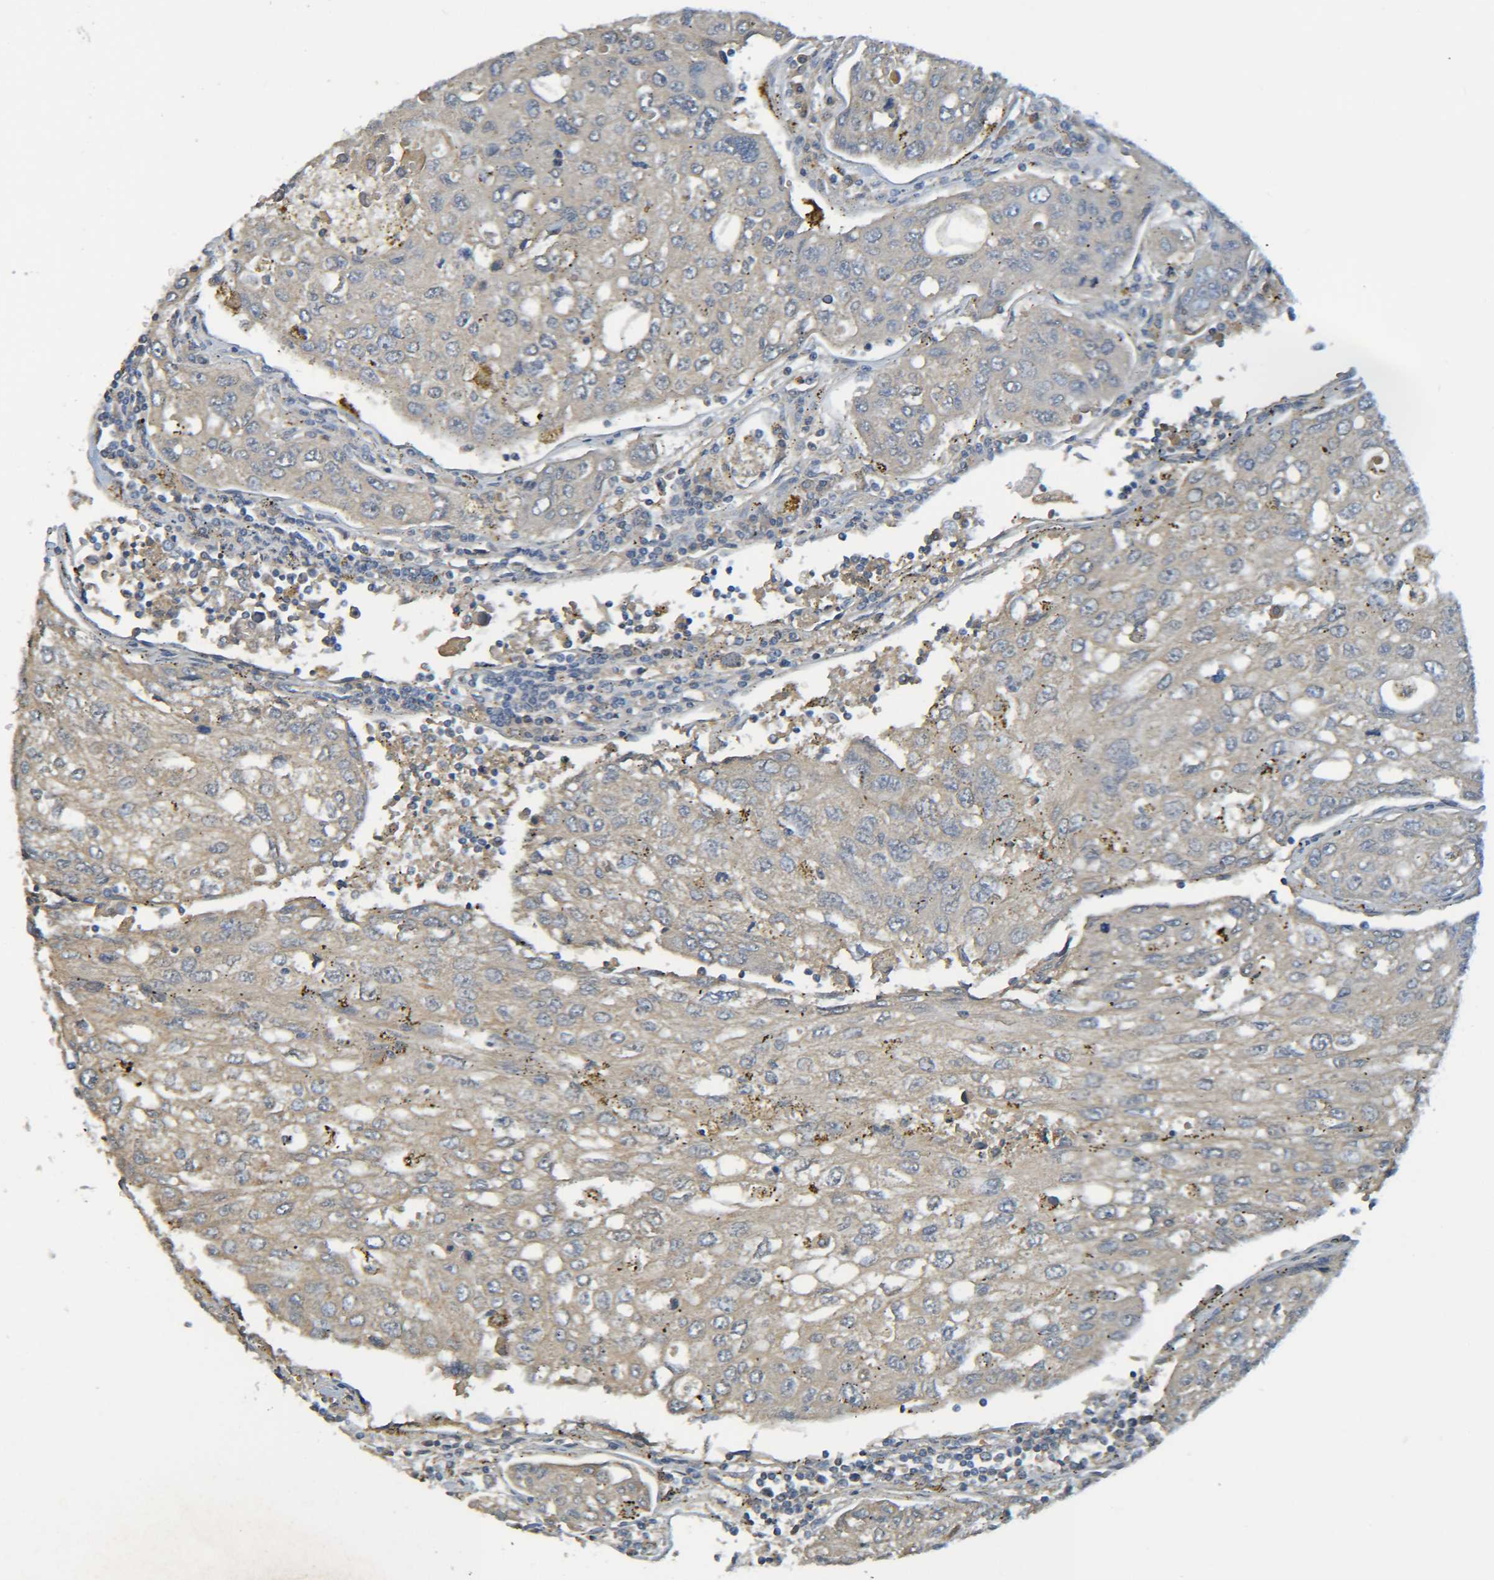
{"staining": {"intensity": "weak", "quantity": ">75%", "location": "cytoplasmic/membranous"}, "tissue": "urothelial cancer", "cell_type": "Tumor cells", "image_type": "cancer", "snomed": [{"axis": "morphology", "description": "Urothelial carcinoma, High grade"}, {"axis": "topography", "description": "Lymph node"}, {"axis": "topography", "description": "Urinary bladder"}], "caption": "The immunohistochemical stain labels weak cytoplasmic/membranous positivity in tumor cells of urothelial carcinoma (high-grade) tissue. (IHC, brightfield microscopy, high magnification).", "gene": "C1QA", "patient": {"sex": "male", "age": 51}}